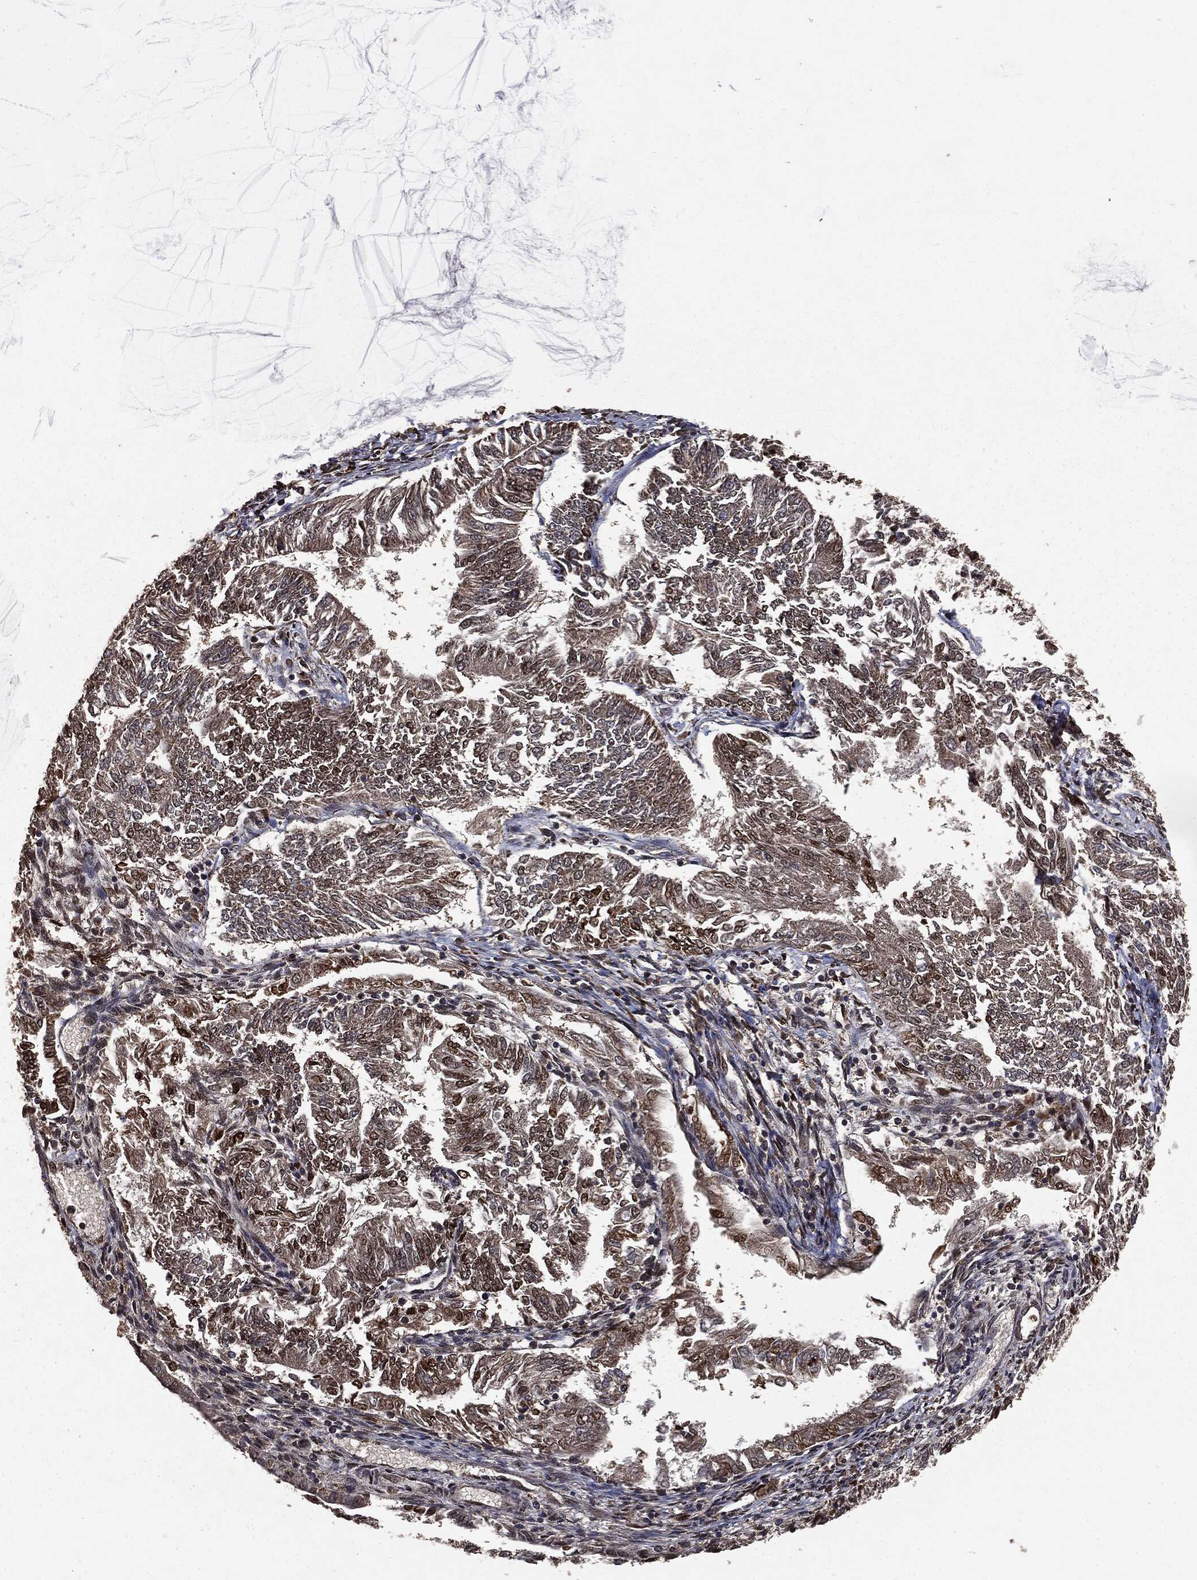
{"staining": {"intensity": "moderate", "quantity": "25%-75%", "location": "cytoplasmic/membranous,nuclear"}, "tissue": "endometrial cancer", "cell_type": "Tumor cells", "image_type": "cancer", "snomed": [{"axis": "morphology", "description": "Adenocarcinoma, NOS"}, {"axis": "topography", "description": "Endometrium"}], "caption": "Immunohistochemistry of human endometrial cancer (adenocarcinoma) shows medium levels of moderate cytoplasmic/membranous and nuclear expression in approximately 25%-75% of tumor cells.", "gene": "PPP6R2", "patient": {"sex": "female", "age": 58}}